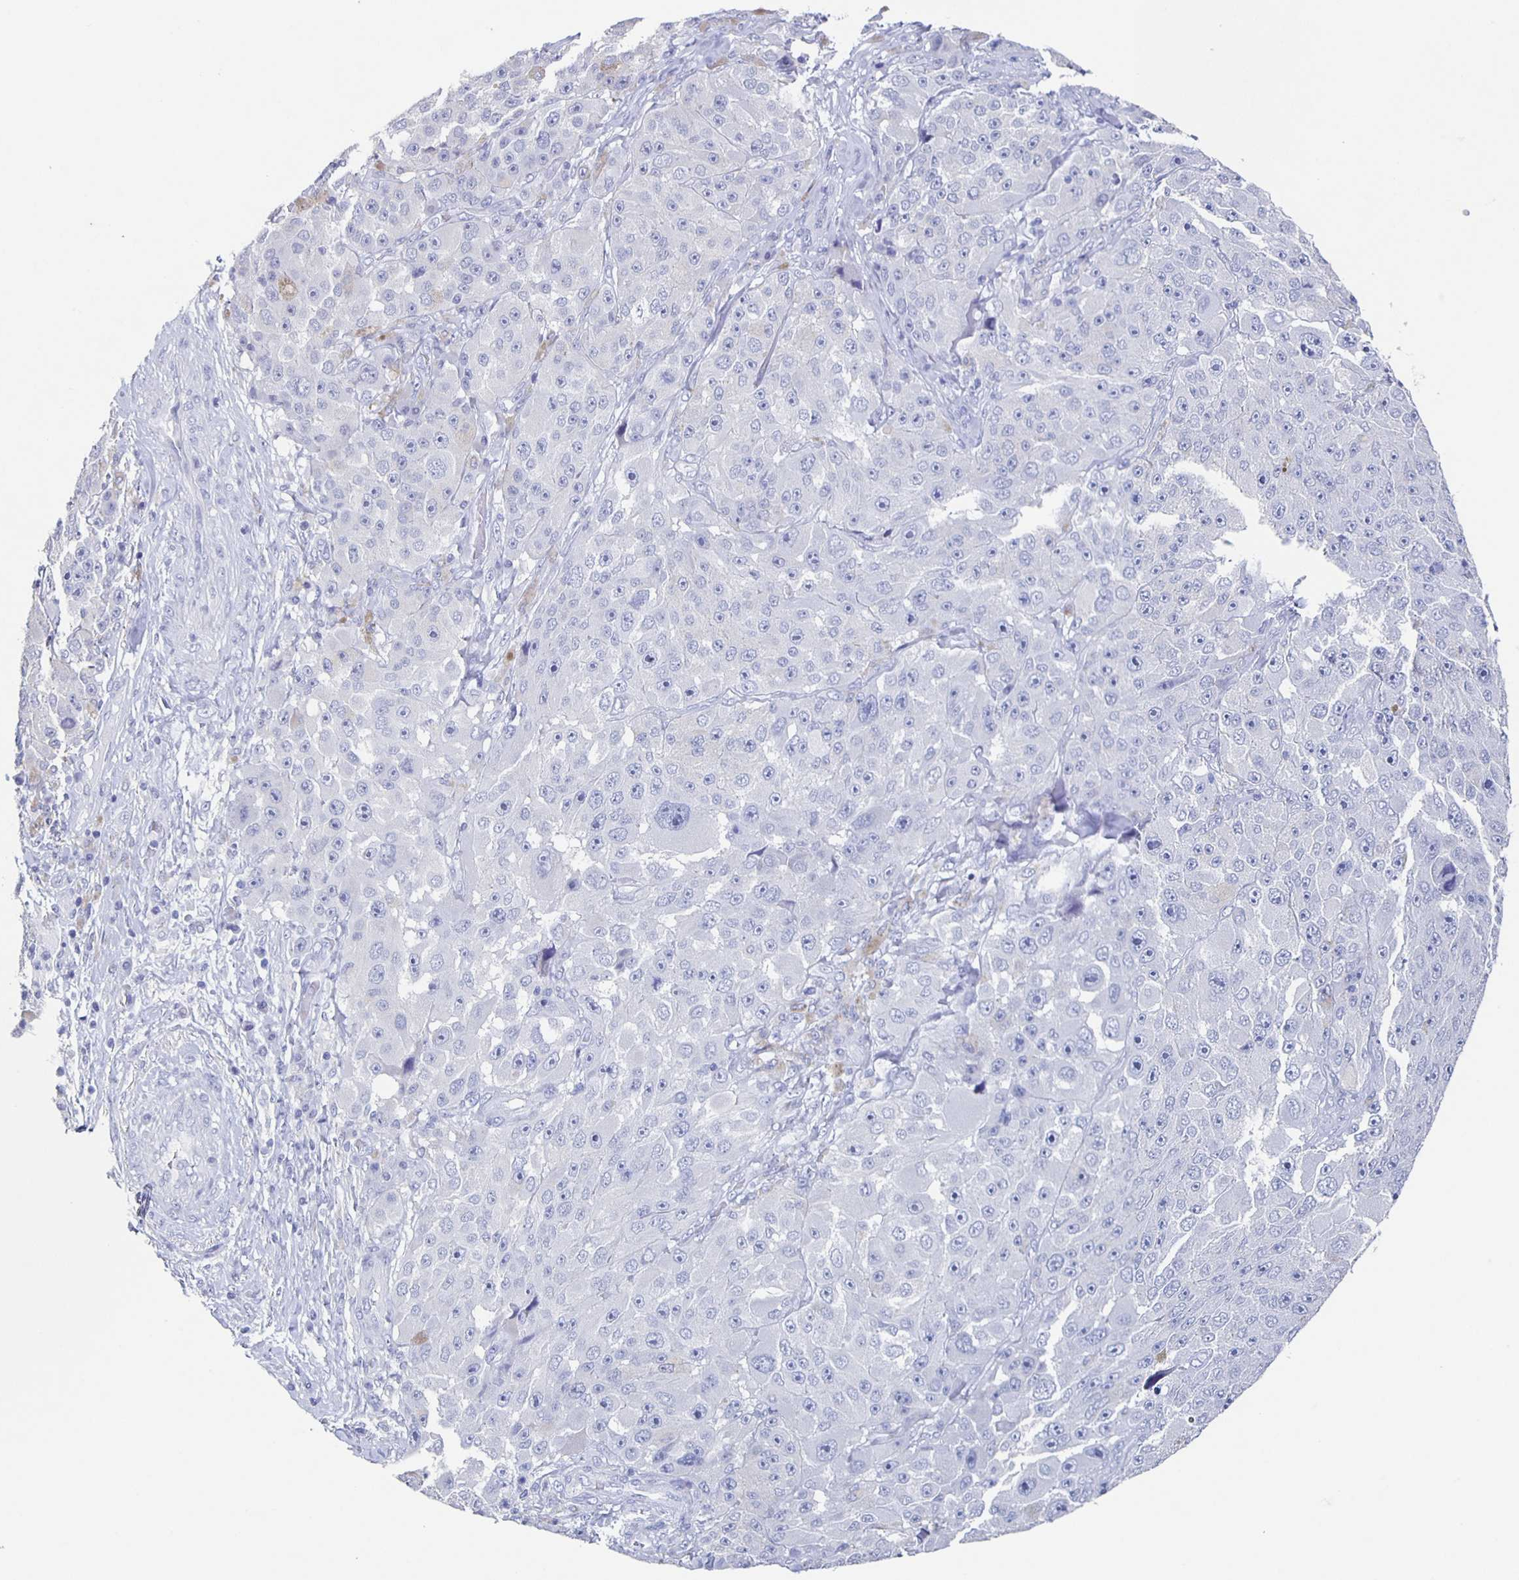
{"staining": {"intensity": "negative", "quantity": "none", "location": "none"}, "tissue": "melanoma", "cell_type": "Tumor cells", "image_type": "cancer", "snomed": [{"axis": "morphology", "description": "Malignant melanoma, Metastatic site"}, {"axis": "topography", "description": "Lymph node"}], "caption": "Malignant melanoma (metastatic site) stained for a protein using immunohistochemistry (IHC) reveals no positivity tumor cells.", "gene": "SLC34A2", "patient": {"sex": "male", "age": 62}}